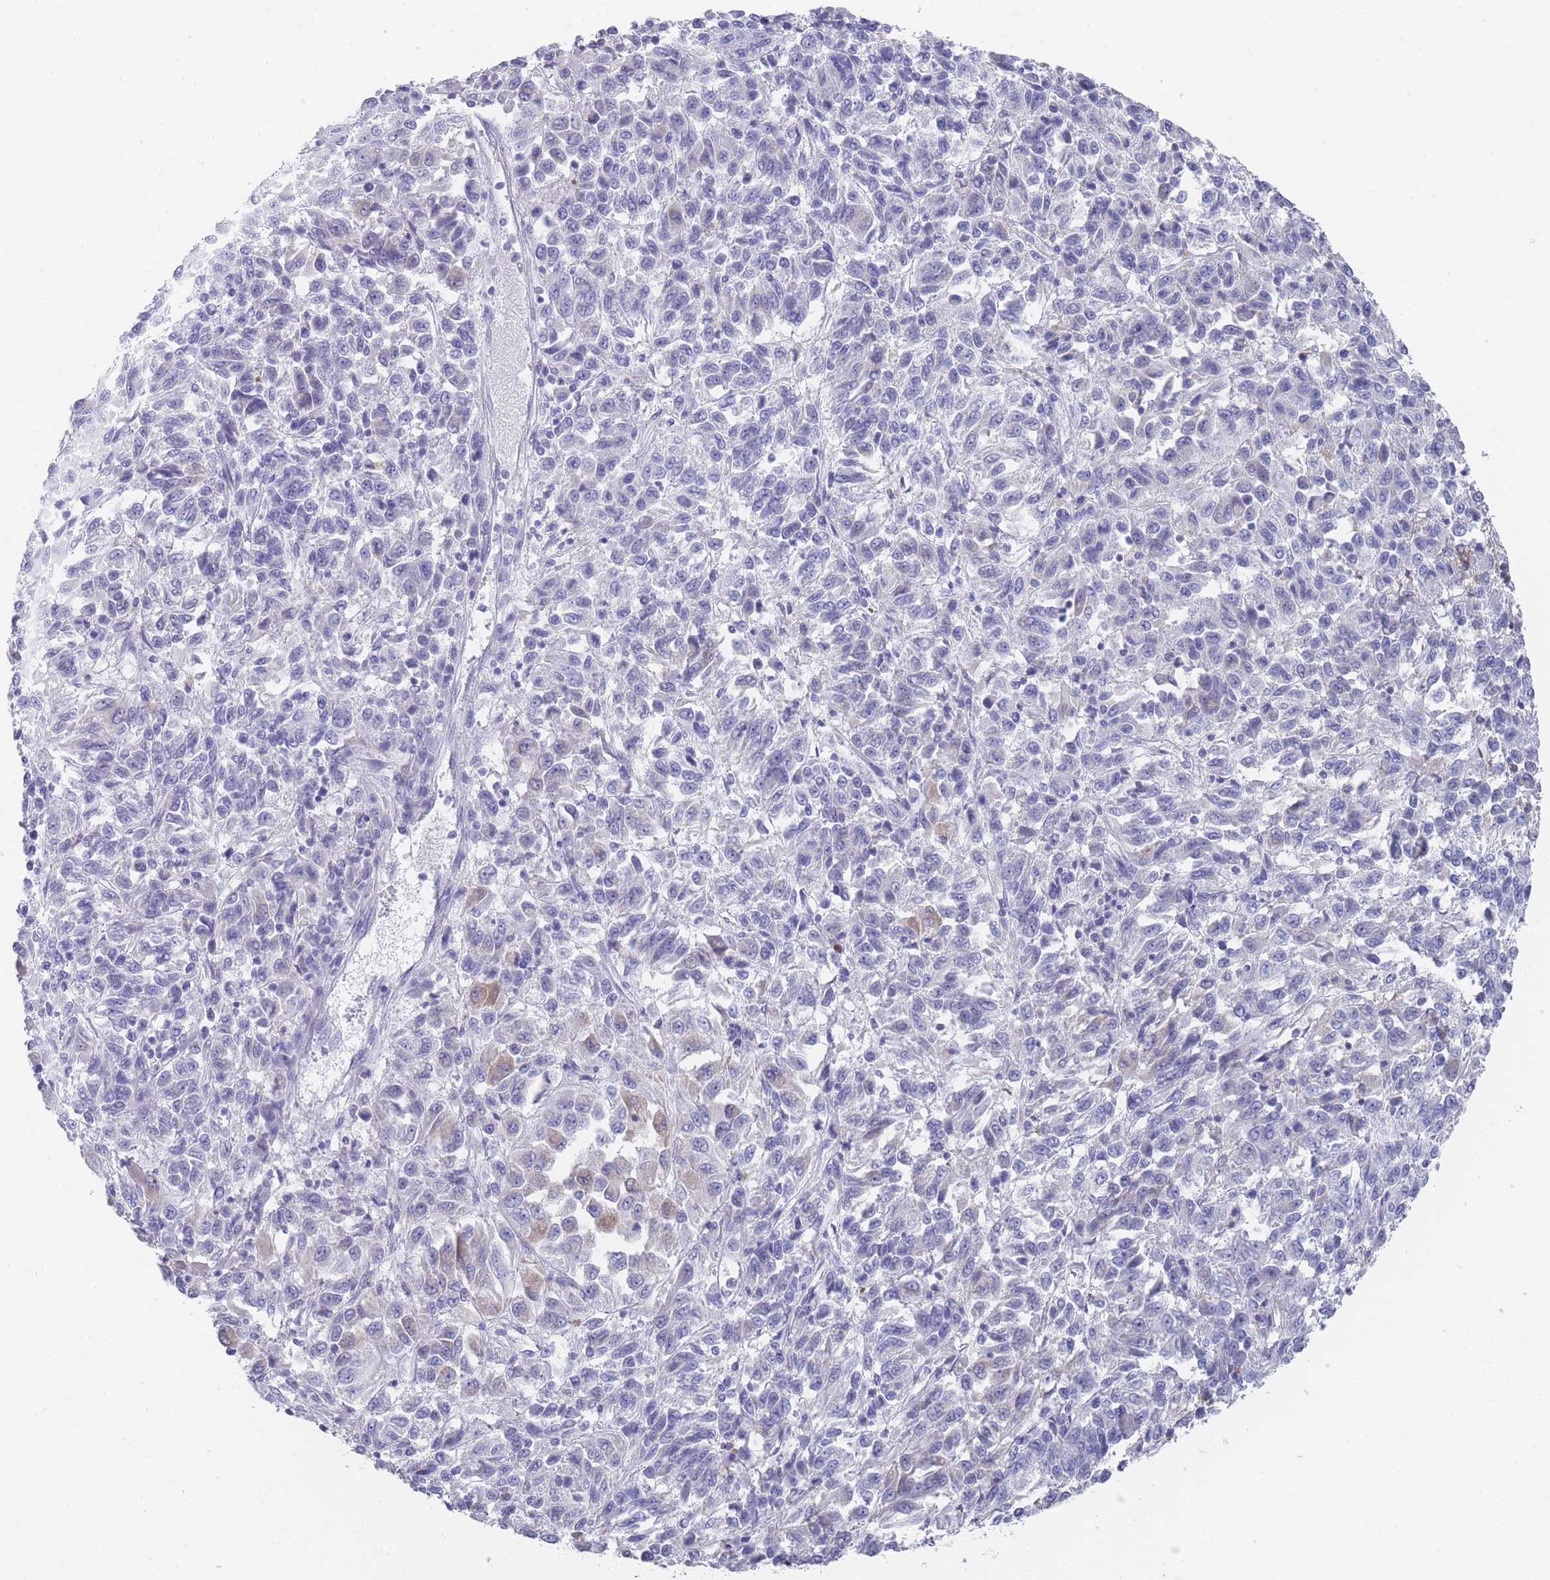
{"staining": {"intensity": "negative", "quantity": "none", "location": "none"}, "tissue": "melanoma", "cell_type": "Tumor cells", "image_type": "cancer", "snomed": [{"axis": "morphology", "description": "Malignant melanoma, Metastatic site"}, {"axis": "topography", "description": "Lung"}], "caption": "Tumor cells show no significant positivity in malignant melanoma (metastatic site).", "gene": "SCCPDH", "patient": {"sex": "male", "age": 64}}